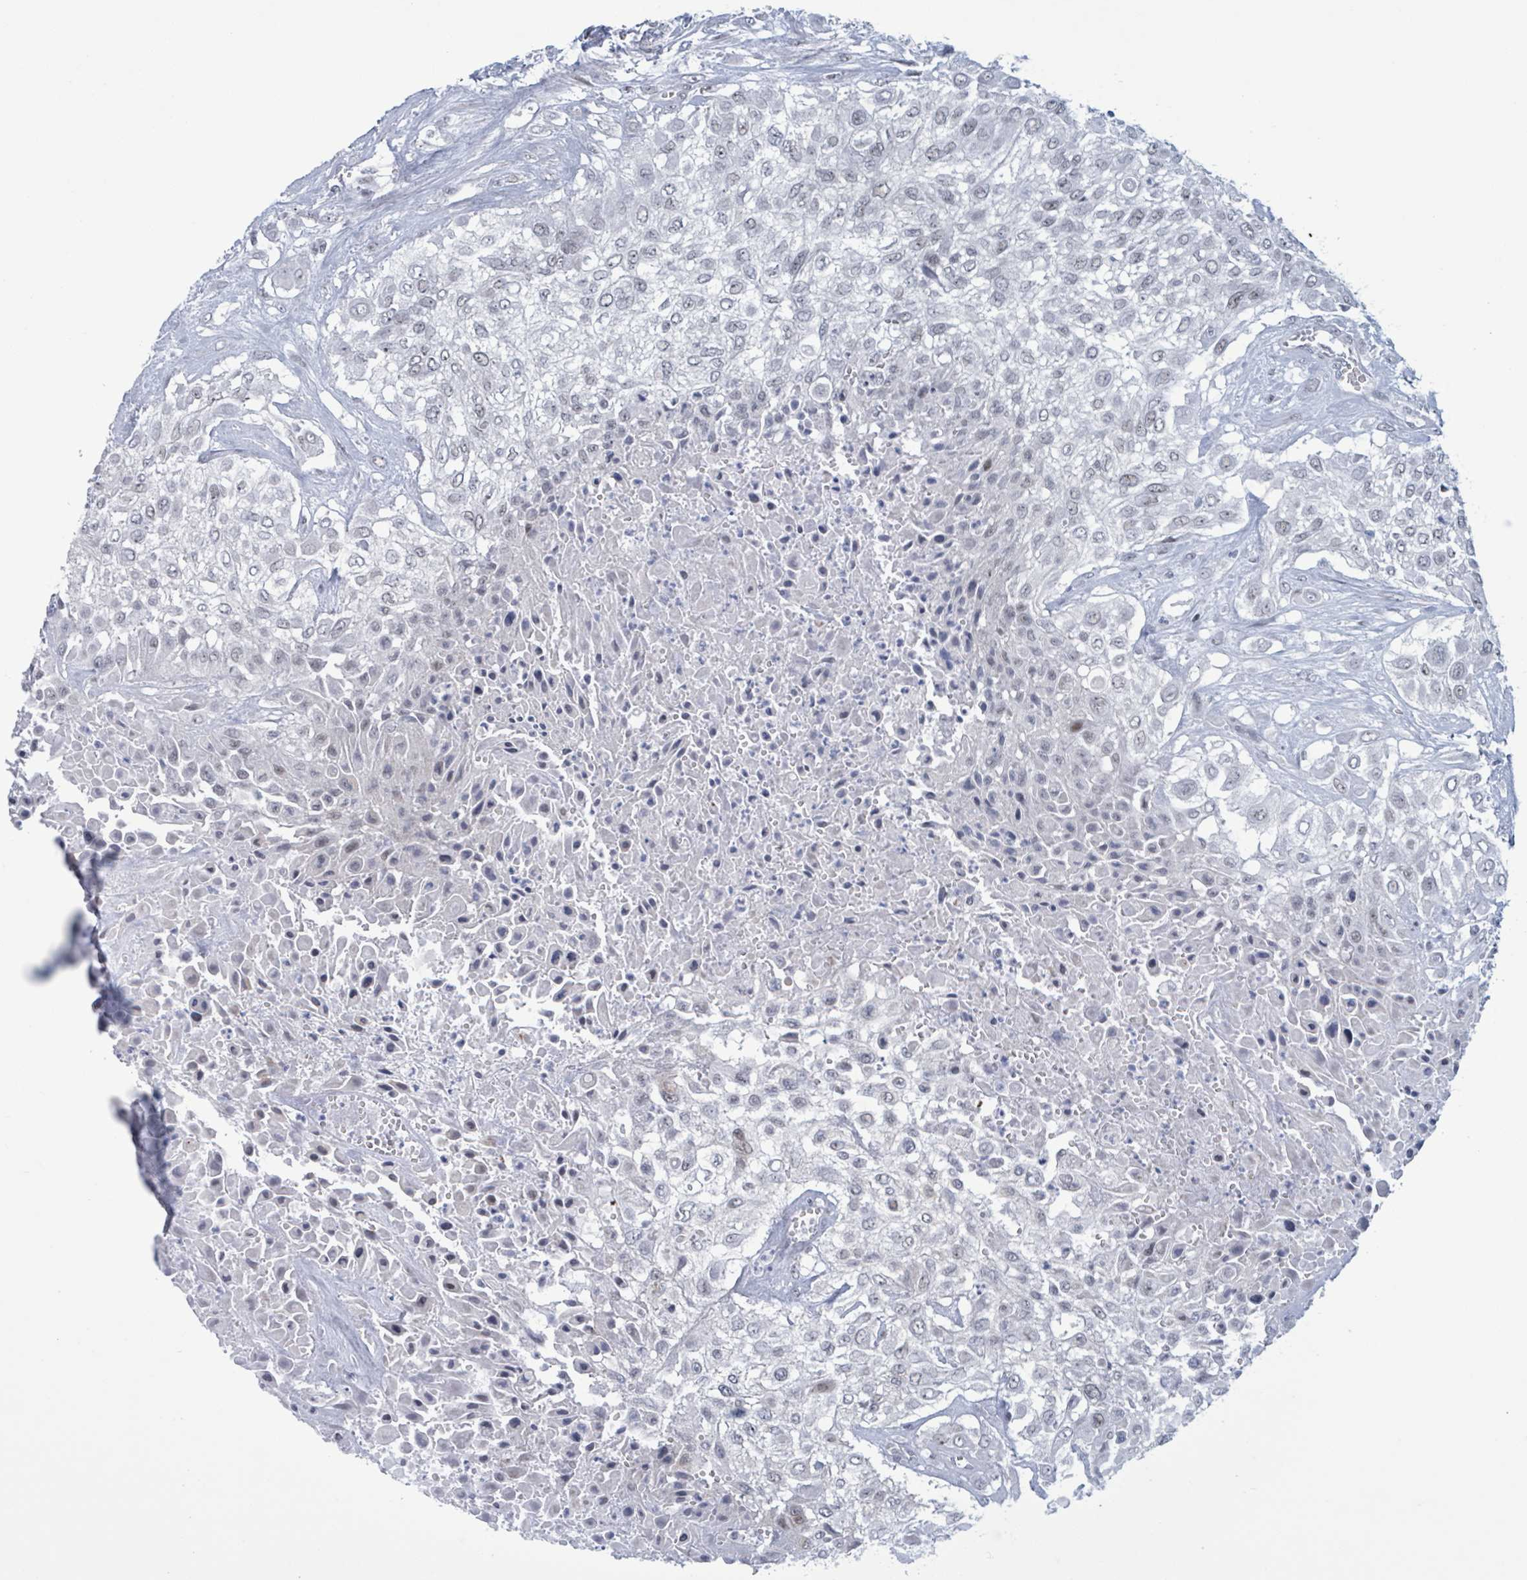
{"staining": {"intensity": "negative", "quantity": "none", "location": "none"}, "tissue": "urothelial cancer", "cell_type": "Tumor cells", "image_type": "cancer", "snomed": [{"axis": "morphology", "description": "Urothelial carcinoma, High grade"}, {"axis": "topography", "description": "Urinary bladder"}], "caption": "High magnification brightfield microscopy of urothelial cancer stained with DAB (brown) and counterstained with hematoxylin (blue): tumor cells show no significant staining.", "gene": "CT45A5", "patient": {"sex": "male", "age": 57}}